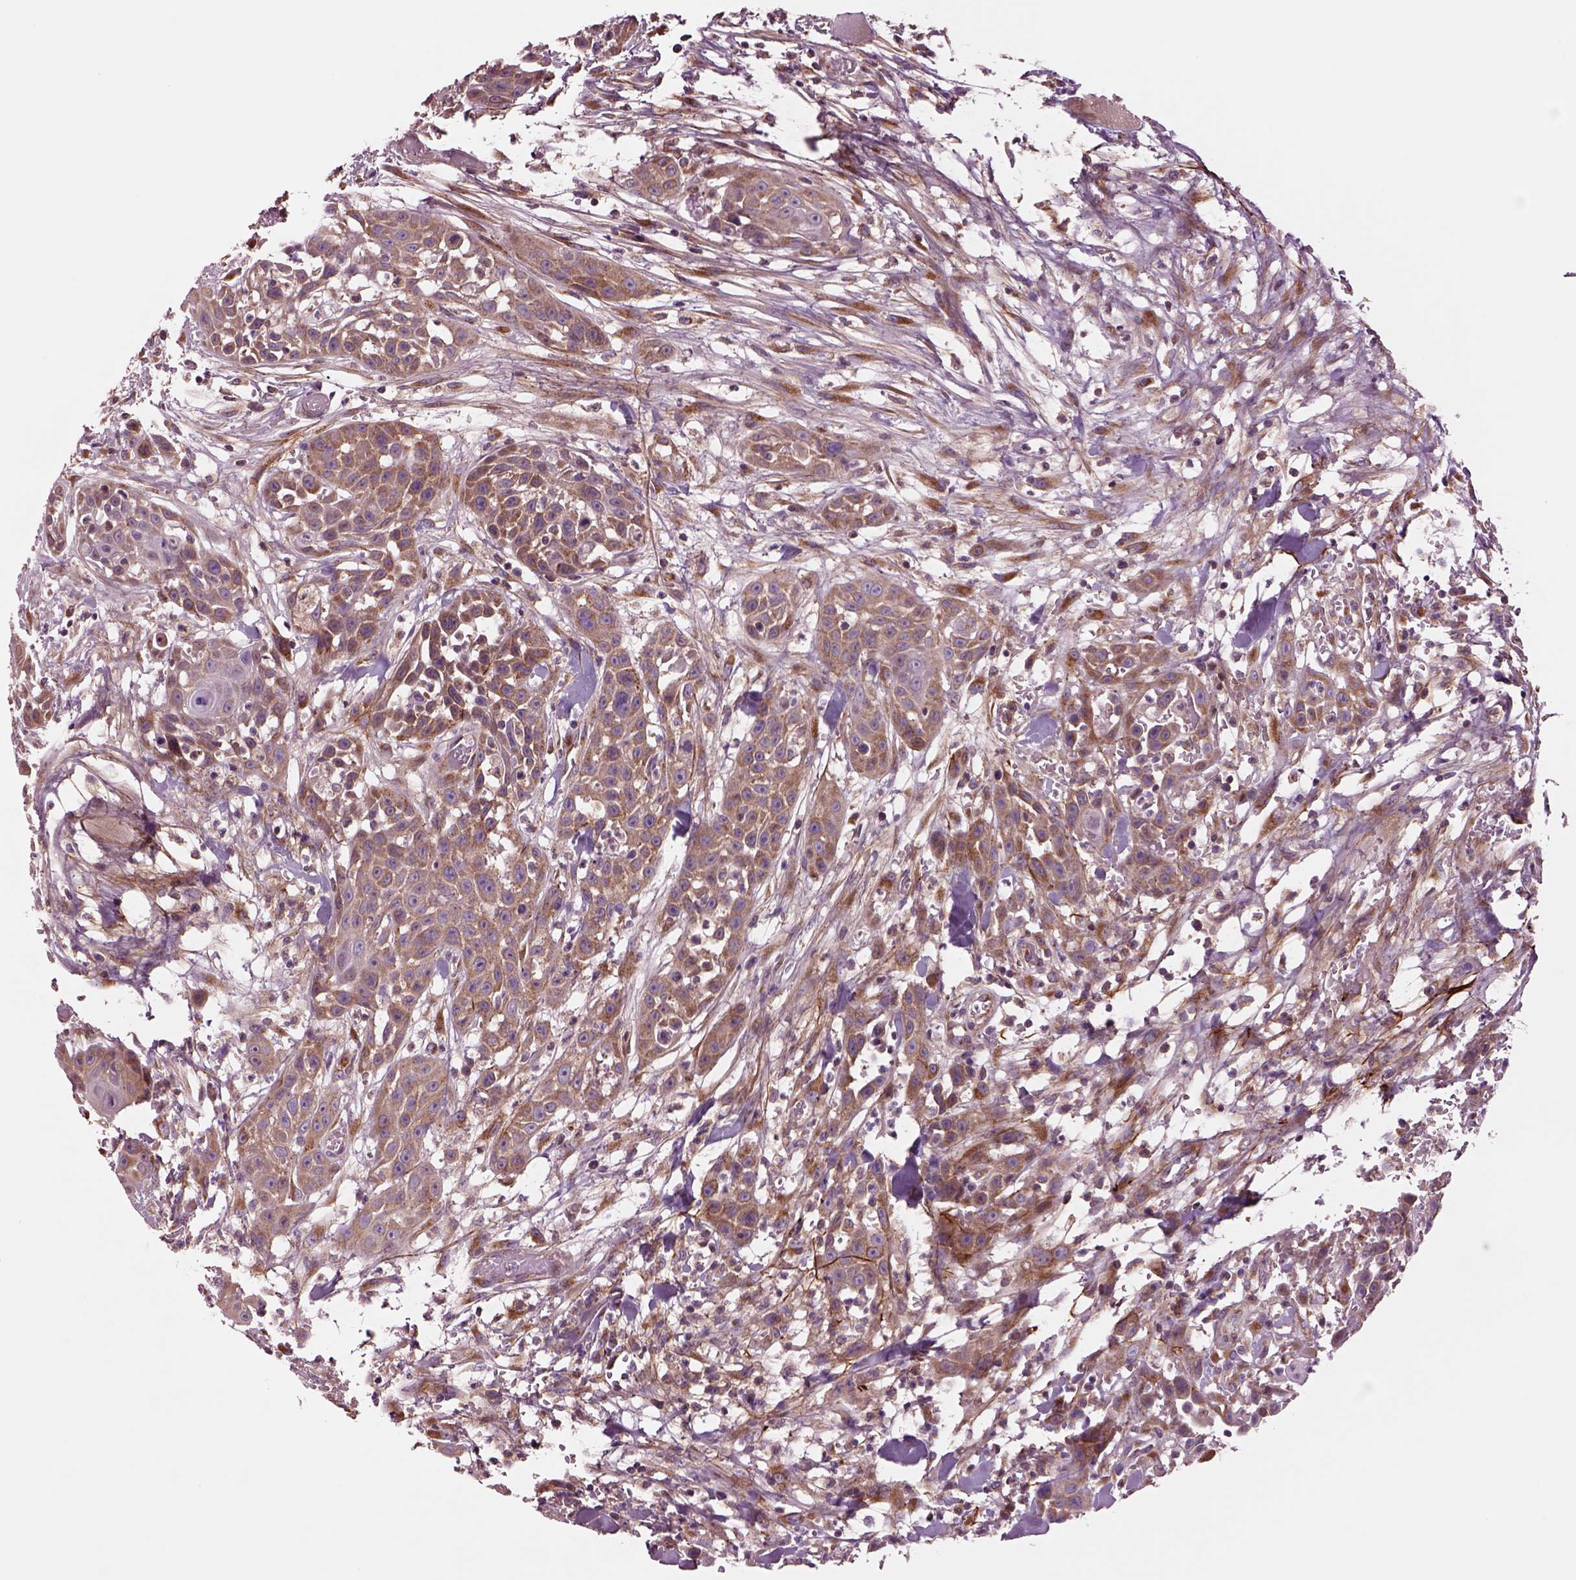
{"staining": {"intensity": "moderate", "quantity": ">75%", "location": "cytoplasmic/membranous"}, "tissue": "head and neck cancer", "cell_type": "Tumor cells", "image_type": "cancer", "snomed": [{"axis": "morphology", "description": "Squamous cell carcinoma, NOS"}, {"axis": "topography", "description": "Oral tissue"}, {"axis": "topography", "description": "Head-Neck"}], "caption": "High-magnification brightfield microscopy of head and neck cancer (squamous cell carcinoma) stained with DAB (brown) and counterstained with hematoxylin (blue). tumor cells exhibit moderate cytoplasmic/membranous positivity is seen in about>75% of cells. (DAB IHC with brightfield microscopy, high magnification).", "gene": "SEC23A", "patient": {"sex": "male", "age": 81}}